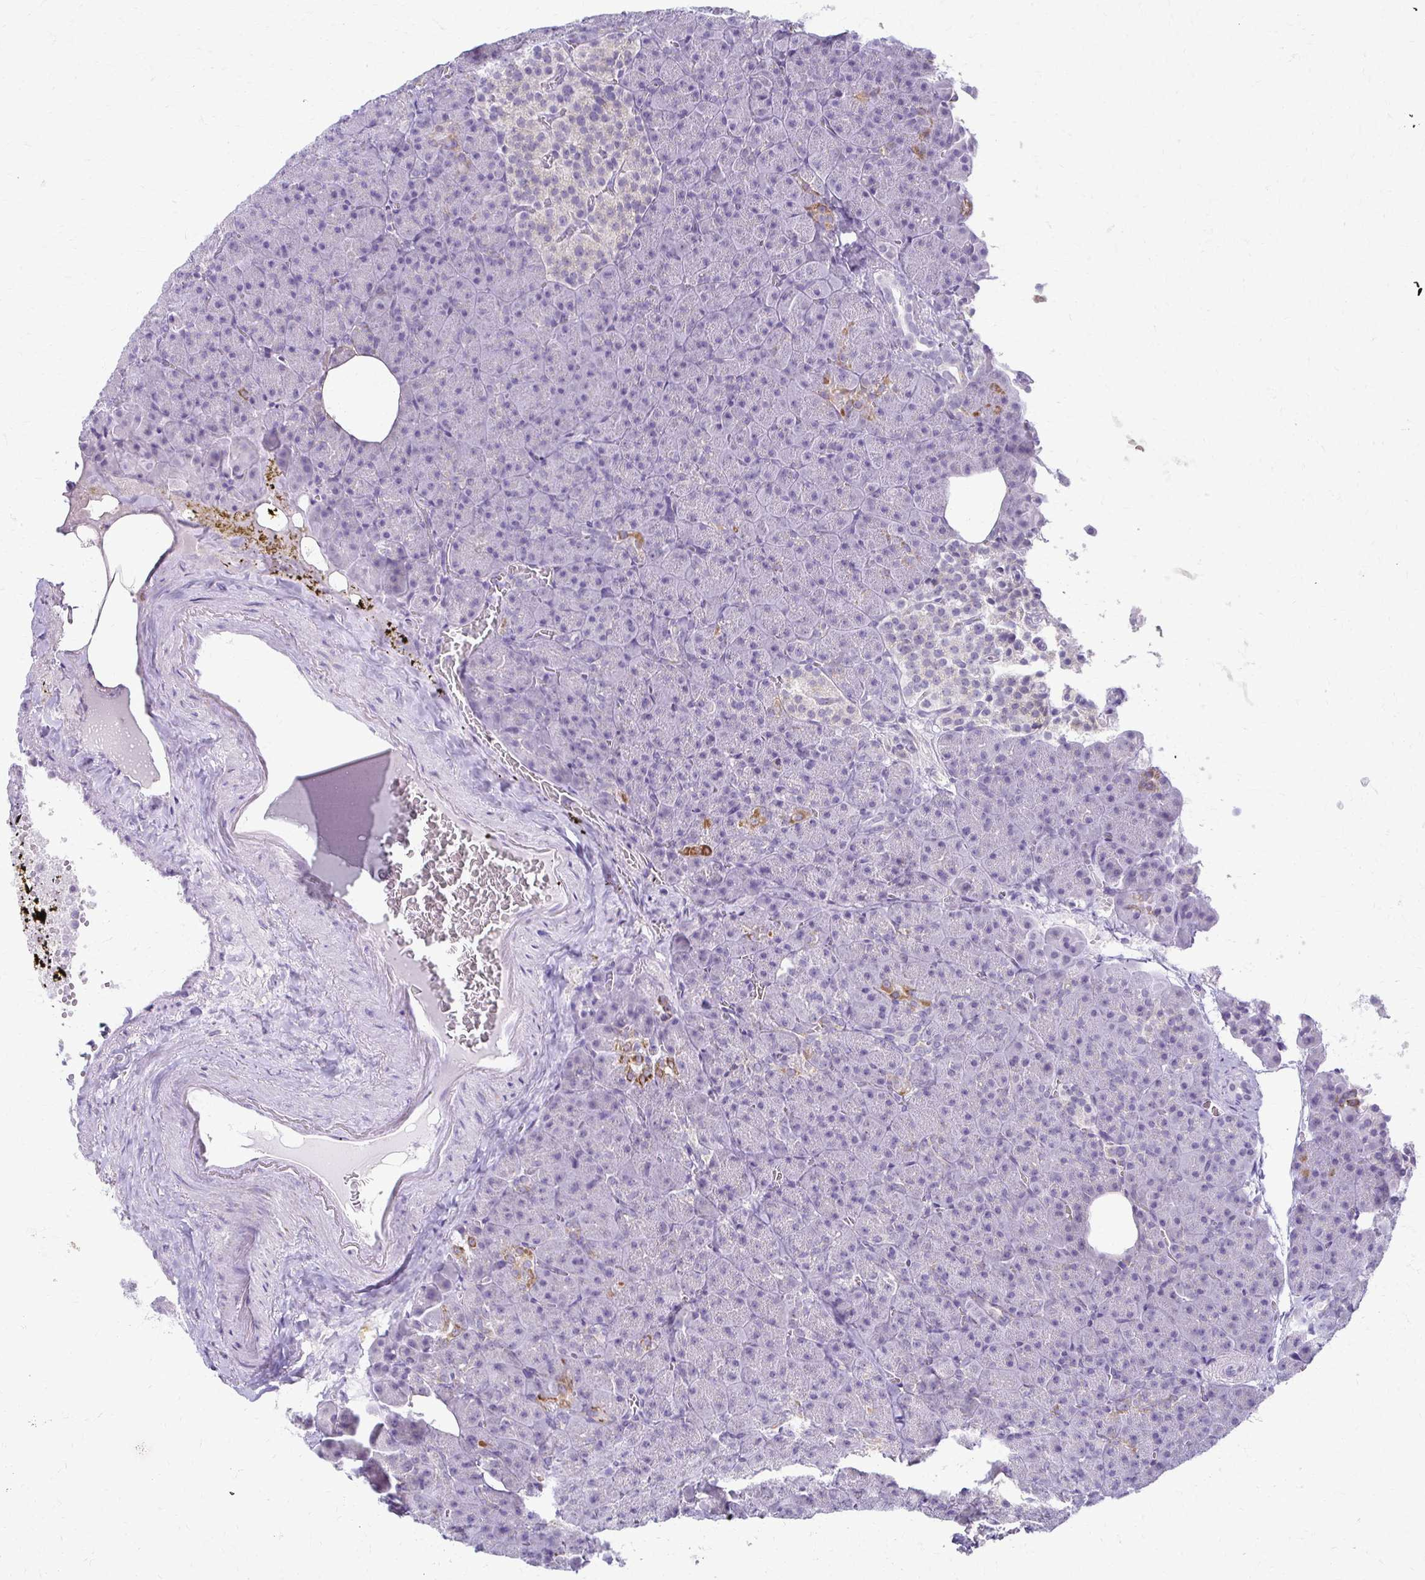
{"staining": {"intensity": "moderate", "quantity": "<25%", "location": "cytoplasmic/membranous"}, "tissue": "pancreas", "cell_type": "Exocrine glandular cells", "image_type": "normal", "snomed": [{"axis": "morphology", "description": "Normal tissue, NOS"}, {"axis": "topography", "description": "Pancreas"}], "caption": "Protein expression analysis of unremarkable pancreas reveals moderate cytoplasmic/membranous expression in about <25% of exocrine glandular cells. Nuclei are stained in blue.", "gene": "FCGR2A", "patient": {"sex": "female", "age": 74}}